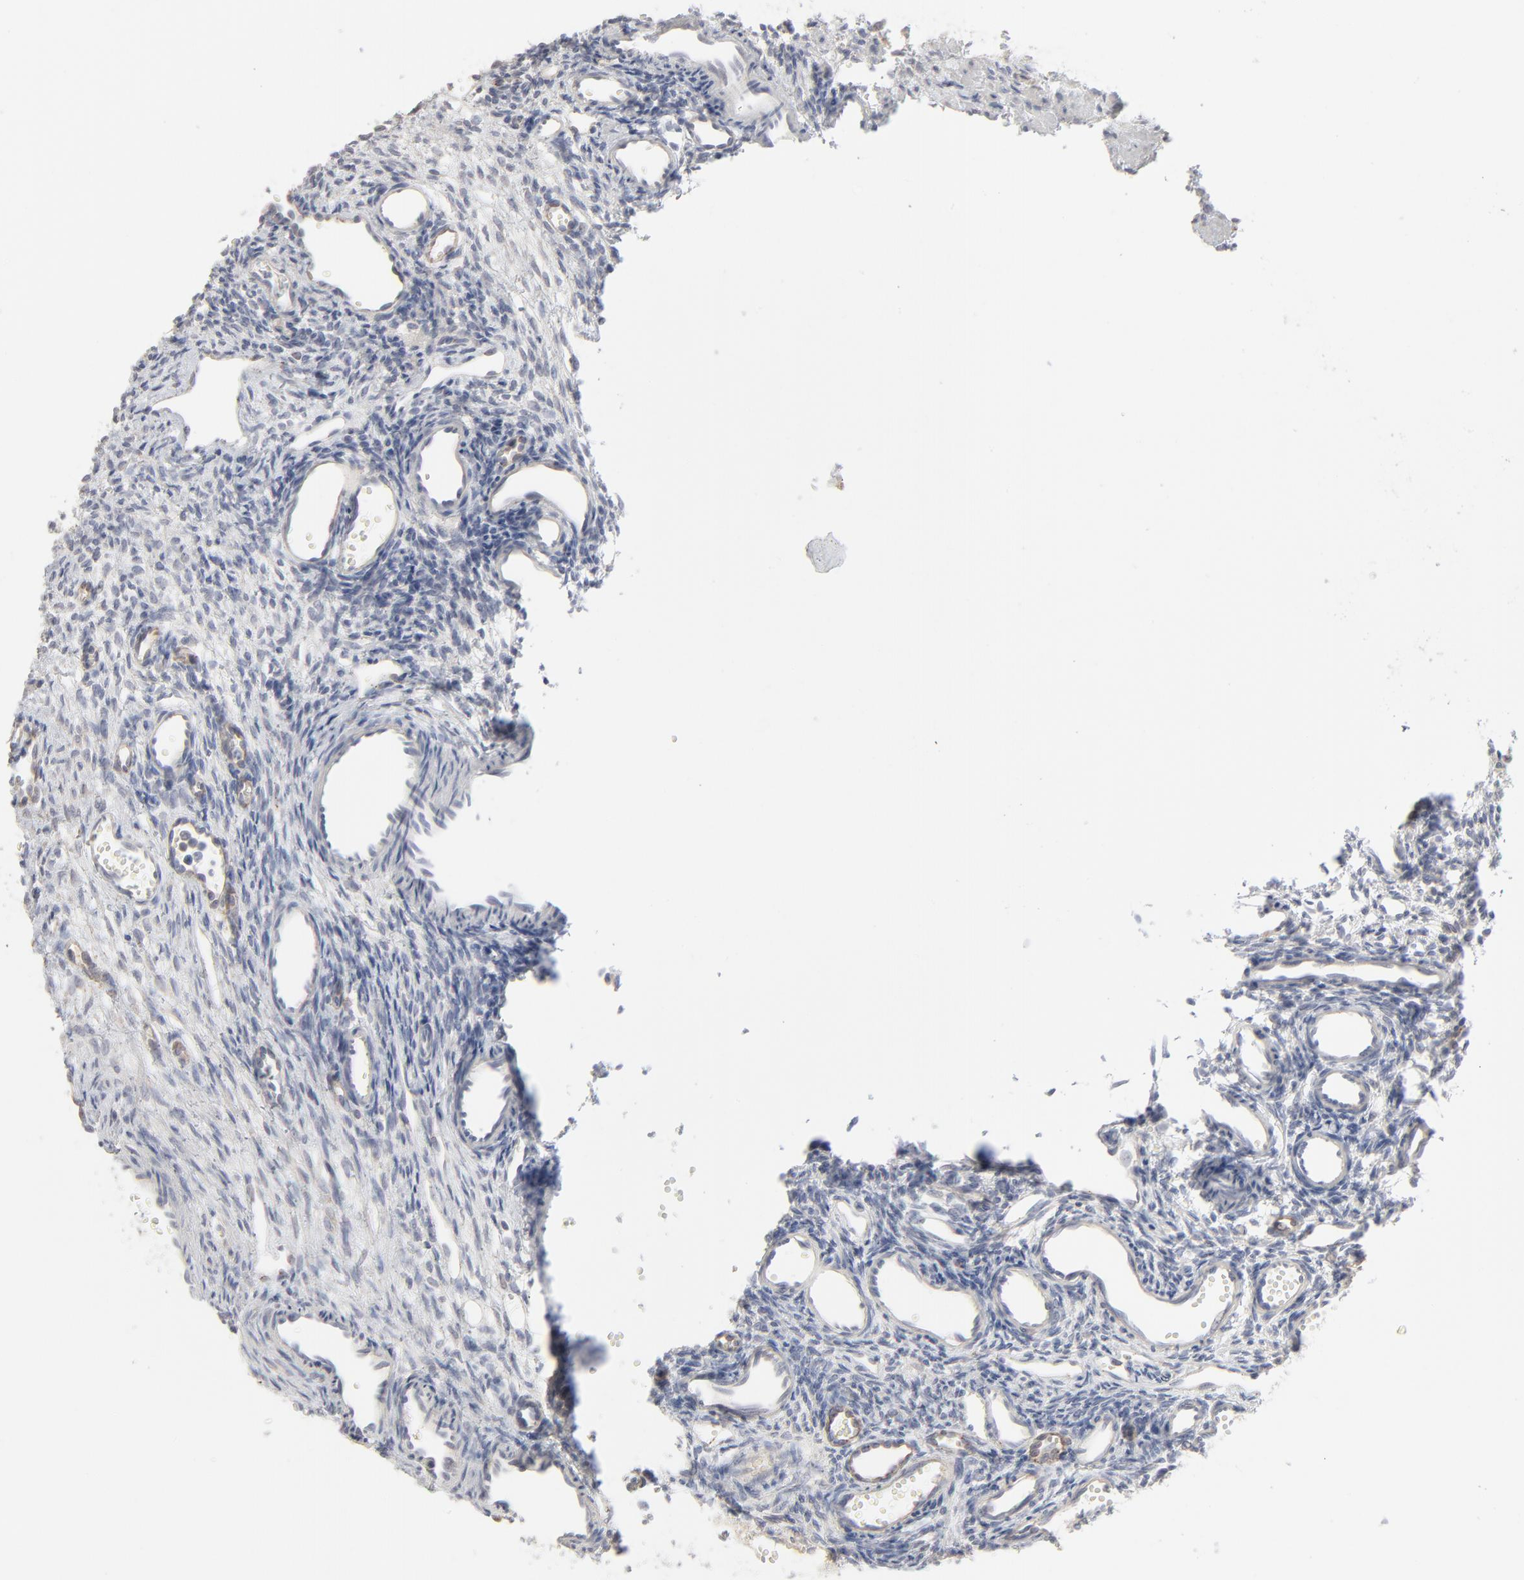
{"staining": {"intensity": "negative", "quantity": "none", "location": "none"}, "tissue": "ovary", "cell_type": "Ovarian stroma cells", "image_type": "normal", "snomed": [{"axis": "morphology", "description": "Normal tissue, NOS"}, {"axis": "topography", "description": "Ovary"}], "caption": "Immunohistochemistry (IHC) of benign human ovary displays no positivity in ovarian stroma cells. Nuclei are stained in blue.", "gene": "POMT2", "patient": {"sex": "female", "age": 33}}